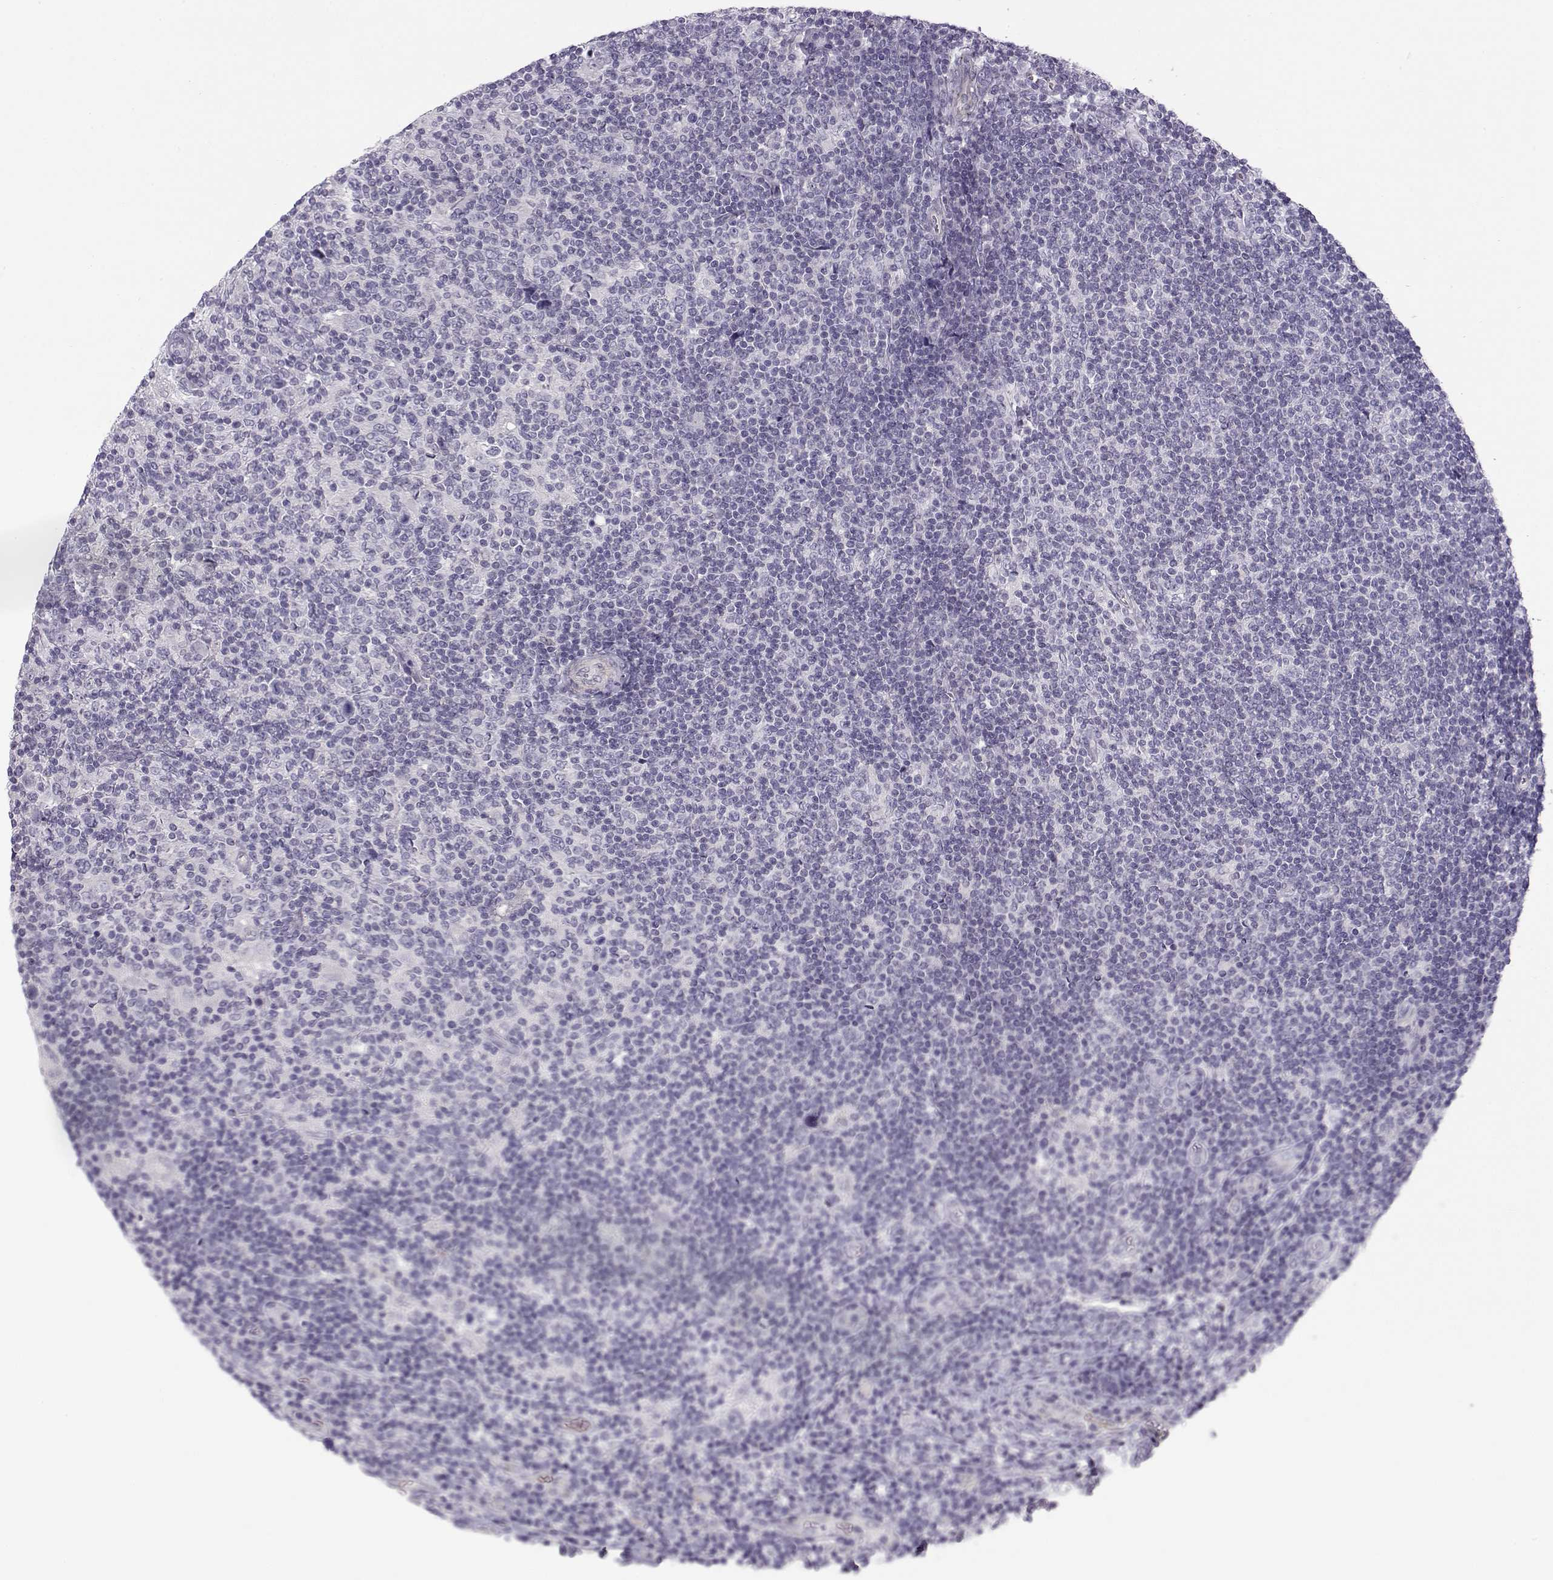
{"staining": {"intensity": "negative", "quantity": "none", "location": "none"}, "tissue": "lymphoma", "cell_type": "Tumor cells", "image_type": "cancer", "snomed": [{"axis": "morphology", "description": "Hodgkin's disease, NOS"}, {"axis": "topography", "description": "Lymph node"}], "caption": "The immunohistochemistry (IHC) micrograph has no significant staining in tumor cells of lymphoma tissue.", "gene": "MYO1A", "patient": {"sex": "male", "age": 40}}